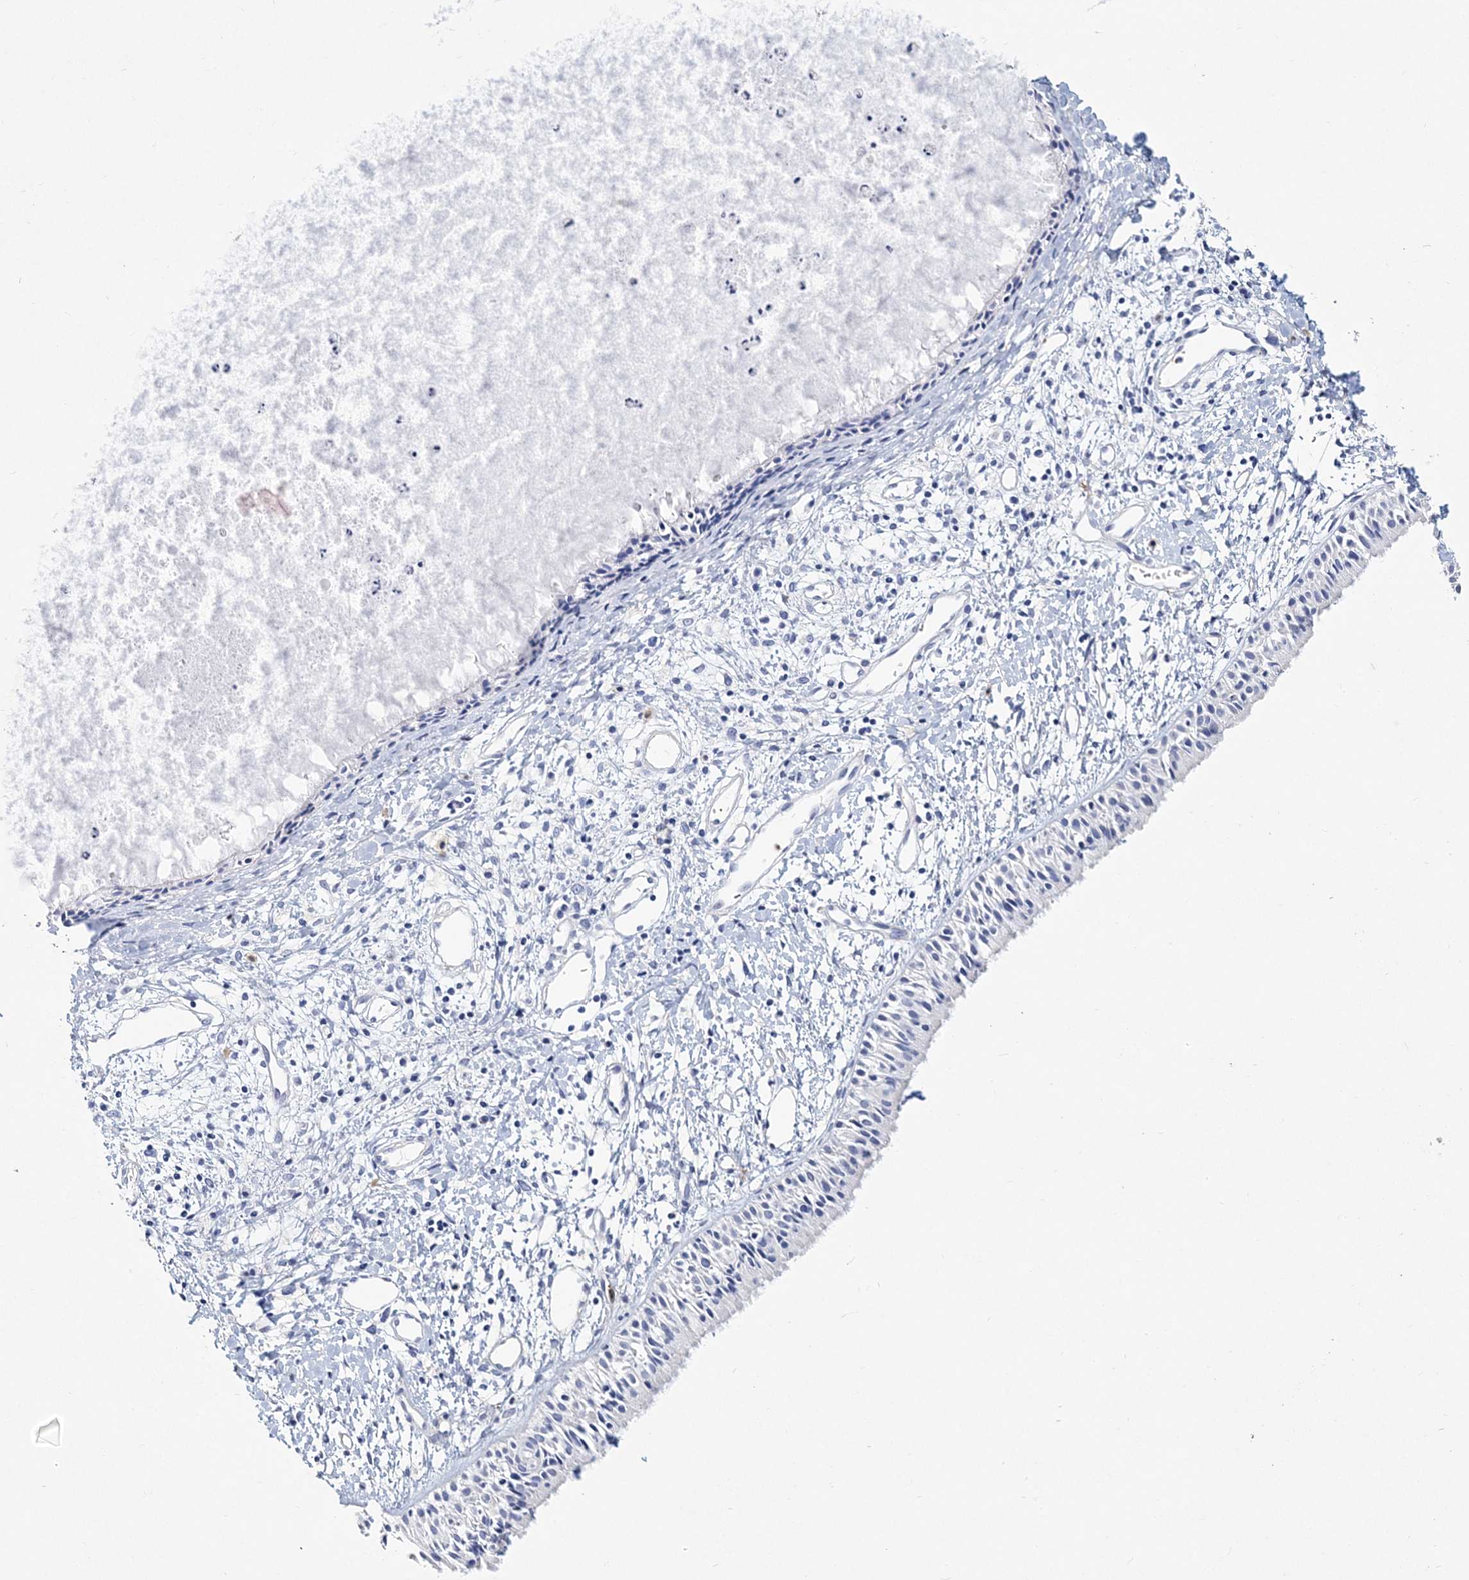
{"staining": {"intensity": "negative", "quantity": "none", "location": "none"}, "tissue": "nasopharynx", "cell_type": "Respiratory epithelial cells", "image_type": "normal", "snomed": [{"axis": "morphology", "description": "Normal tissue, NOS"}, {"axis": "topography", "description": "Nasopharynx"}], "caption": "Human nasopharynx stained for a protein using IHC demonstrates no positivity in respiratory epithelial cells.", "gene": "ITGA2B", "patient": {"sex": "male", "age": 22}}